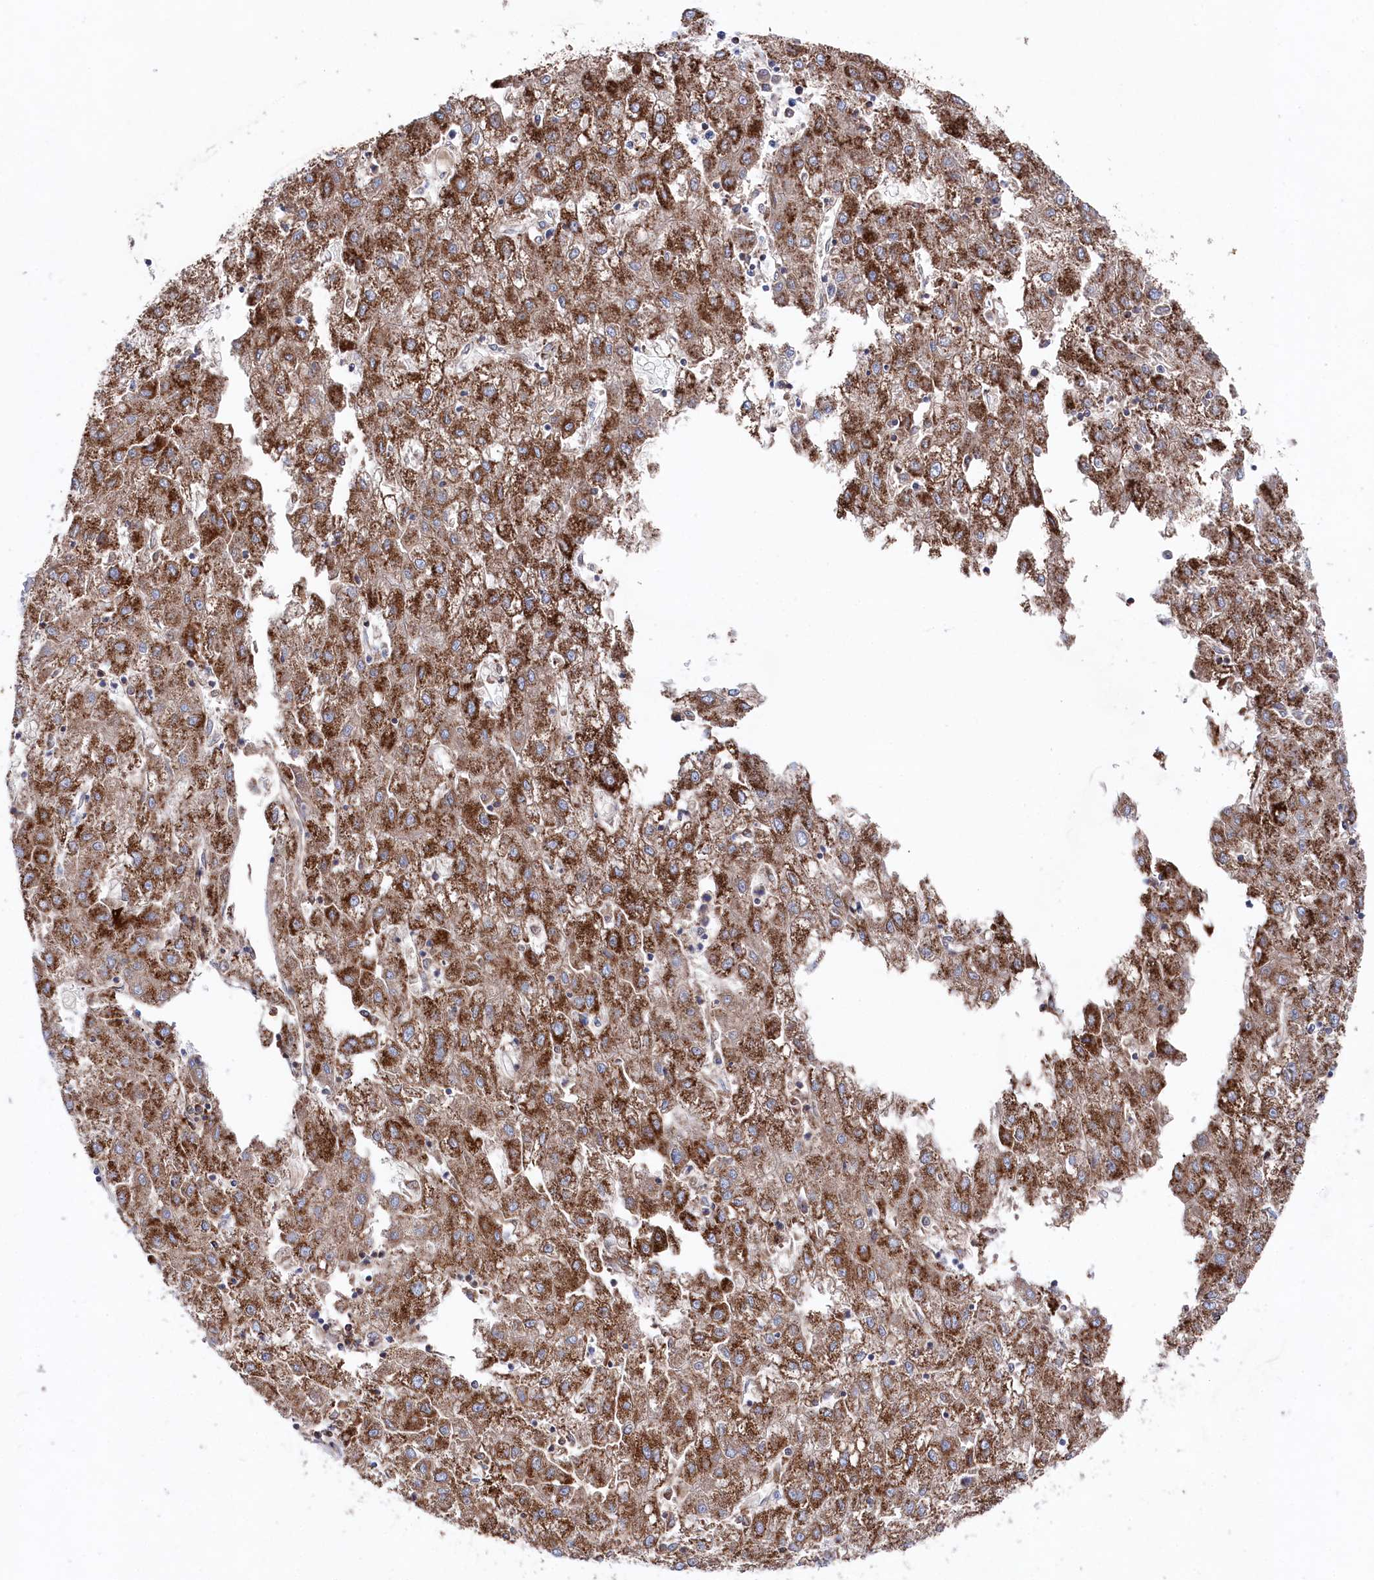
{"staining": {"intensity": "strong", "quantity": ">75%", "location": "cytoplasmic/membranous"}, "tissue": "liver cancer", "cell_type": "Tumor cells", "image_type": "cancer", "snomed": [{"axis": "morphology", "description": "Carcinoma, Hepatocellular, NOS"}, {"axis": "topography", "description": "Liver"}], "caption": "This histopathology image shows immunohistochemistry staining of human liver hepatocellular carcinoma, with high strong cytoplasmic/membranous expression in about >75% of tumor cells.", "gene": "GLS2", "patient": {"sex": "male", "age": 72}}